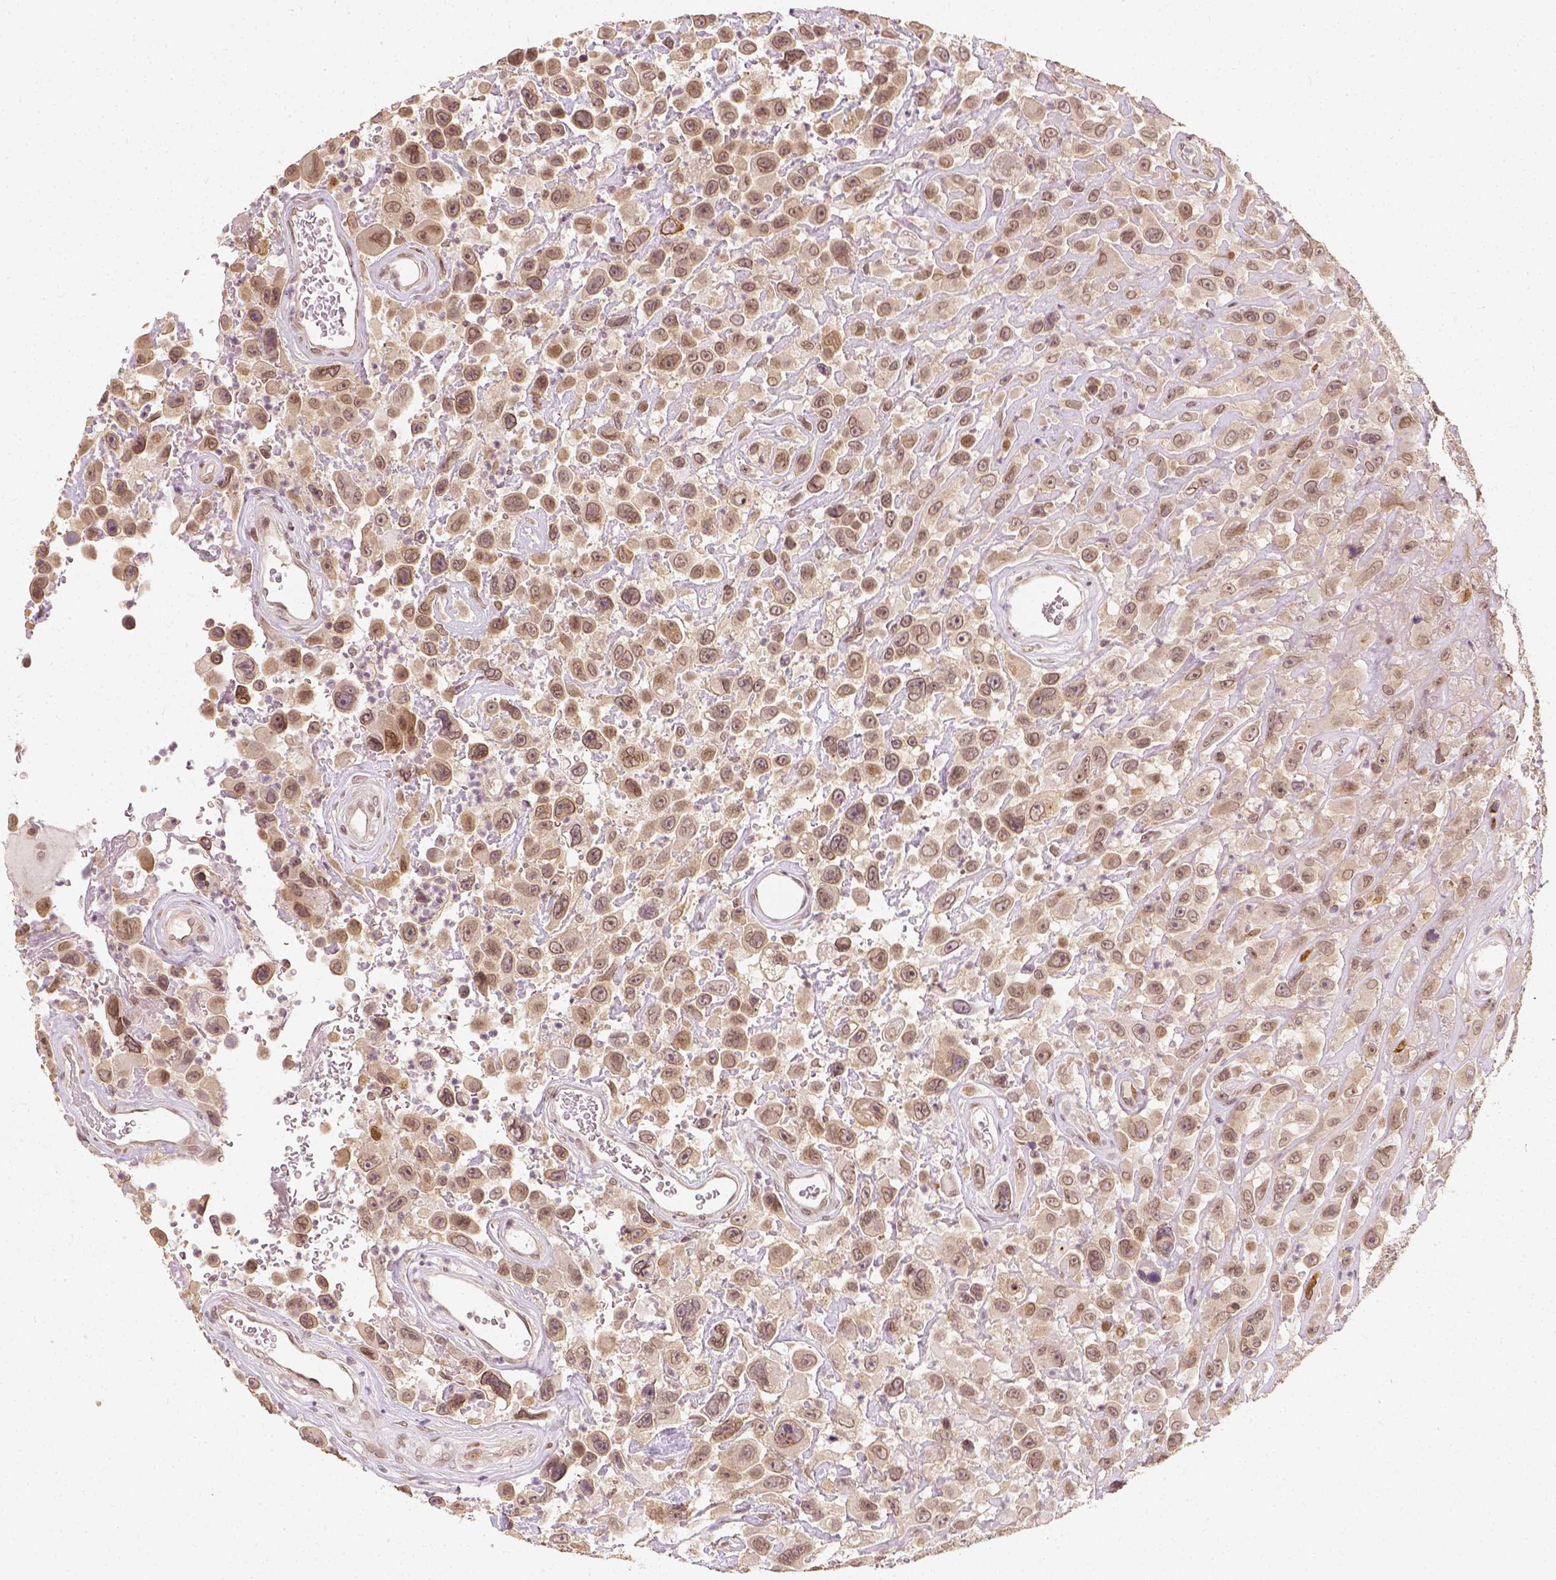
{"staining": {"intensity": "weak", "quantity": ">75%", "location": "cytoplasmic/membranous"}, "tissue": "urothelial cancer", "cell_type": "Tumor cells", "image_type": "cancer", "snomed": [{"axis": "morphology", "description": "Urothelial carcinoma, High grade"}, {"axis": "topography", "description": "Urinary bladder"}], "caption": "IHC photomicrograph of human urothelial cancer stained for a protein (brown), which demonstrates low levels of weak cytoplasmic/membranous staining in about >75% of tumor cells.", "gene": "ZMAT3", "patient": {"sex": "male", "age": 53}}